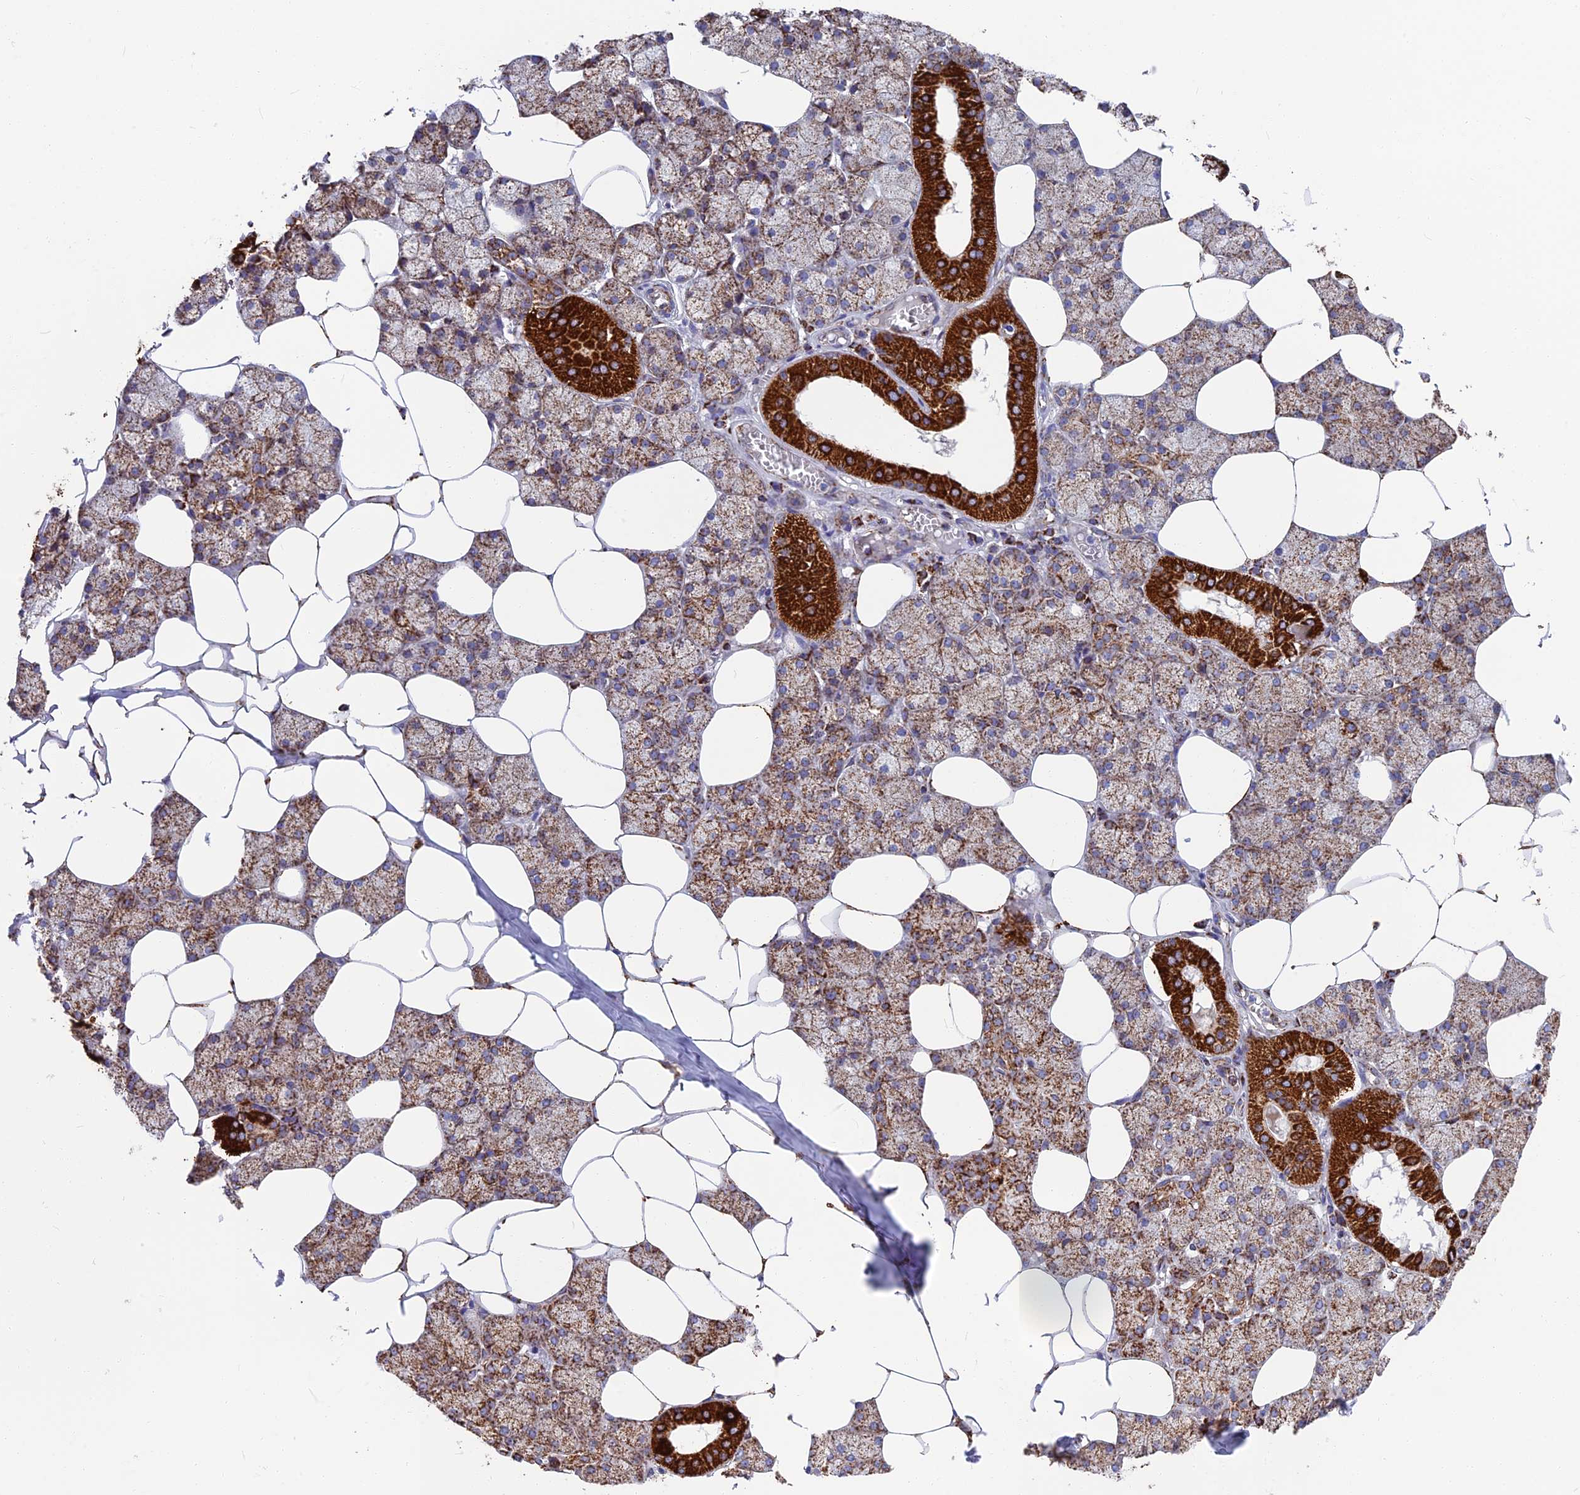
{"staining": {"intensity": "strong", "quantity": "<25%", "location": "cytoplasmic/membranous"}, "tissue": "salivary gland", "cell_type": "Glandular cells", "image_type": "normal", "snomed": [{"axis": "morphology", "description": "Normal tissue, NOS"}, {"axis": "topography", "description": "Salivary gland"}], "caption": "Immunohistochemistry micrograph of benign human salivary gland stained for a protein (brown), which exhibits medium levels of strong cytoplasmic/membranous positivity in about <25% of glandular cells.", "gene": "CS", "patient": {"sex": "male", "age": 62}}